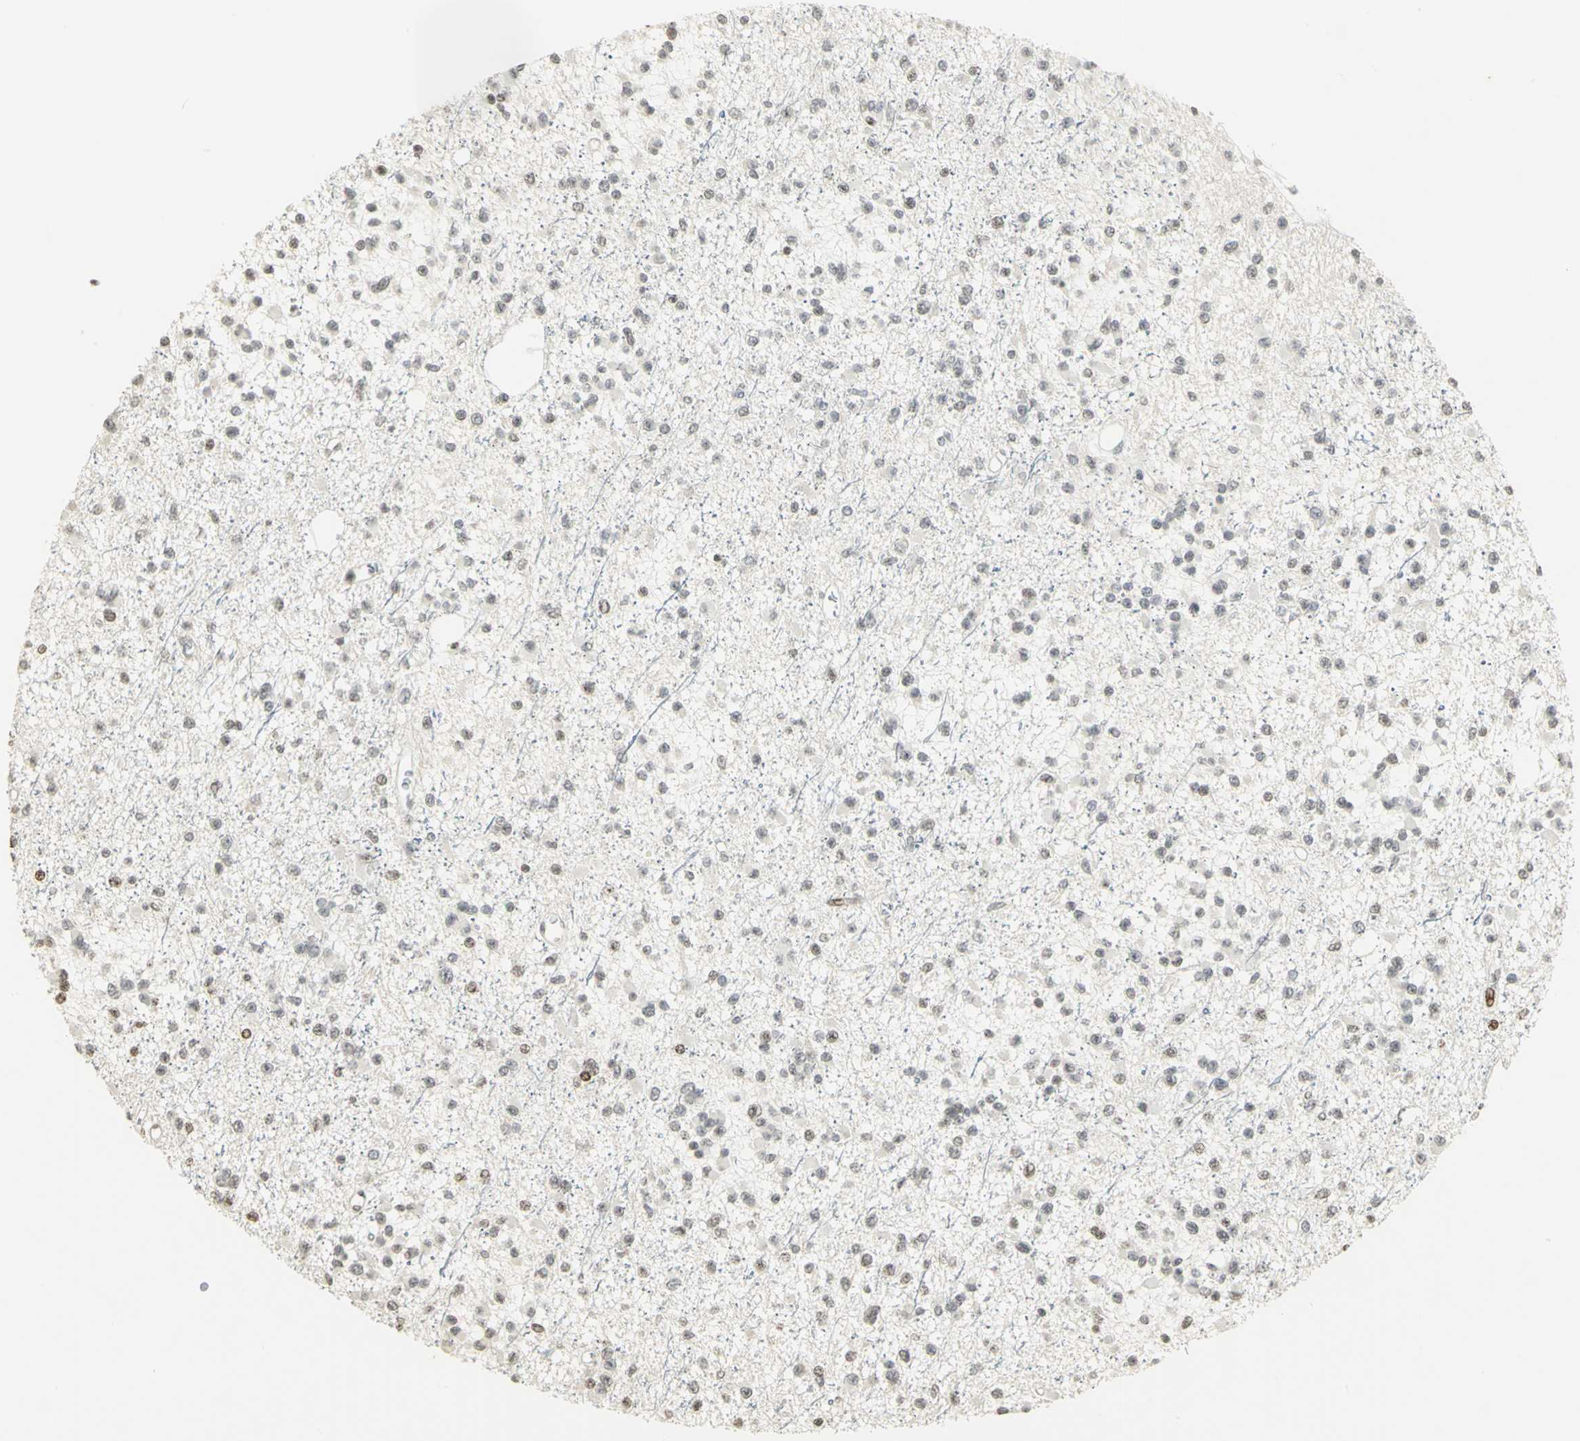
{"staining": {"intensity": "weak", "quantity": "<25%", "location": "nuclear"}, "tissue": "glioma", "cell_type": "Tumor cells", "image_type": "cancer", "snomed": [{"axis": "morphology", "description": "Glioma, malignant, Low grade"}, {"axis": "topography", "description": "Brain"}], "caption": "The immunohistochemistry image has no significant staining in tumor cells of malignant low-grade glioma tissue.", "gene": "KDM1A", "patient": {"sex": "female", "age": 22}}